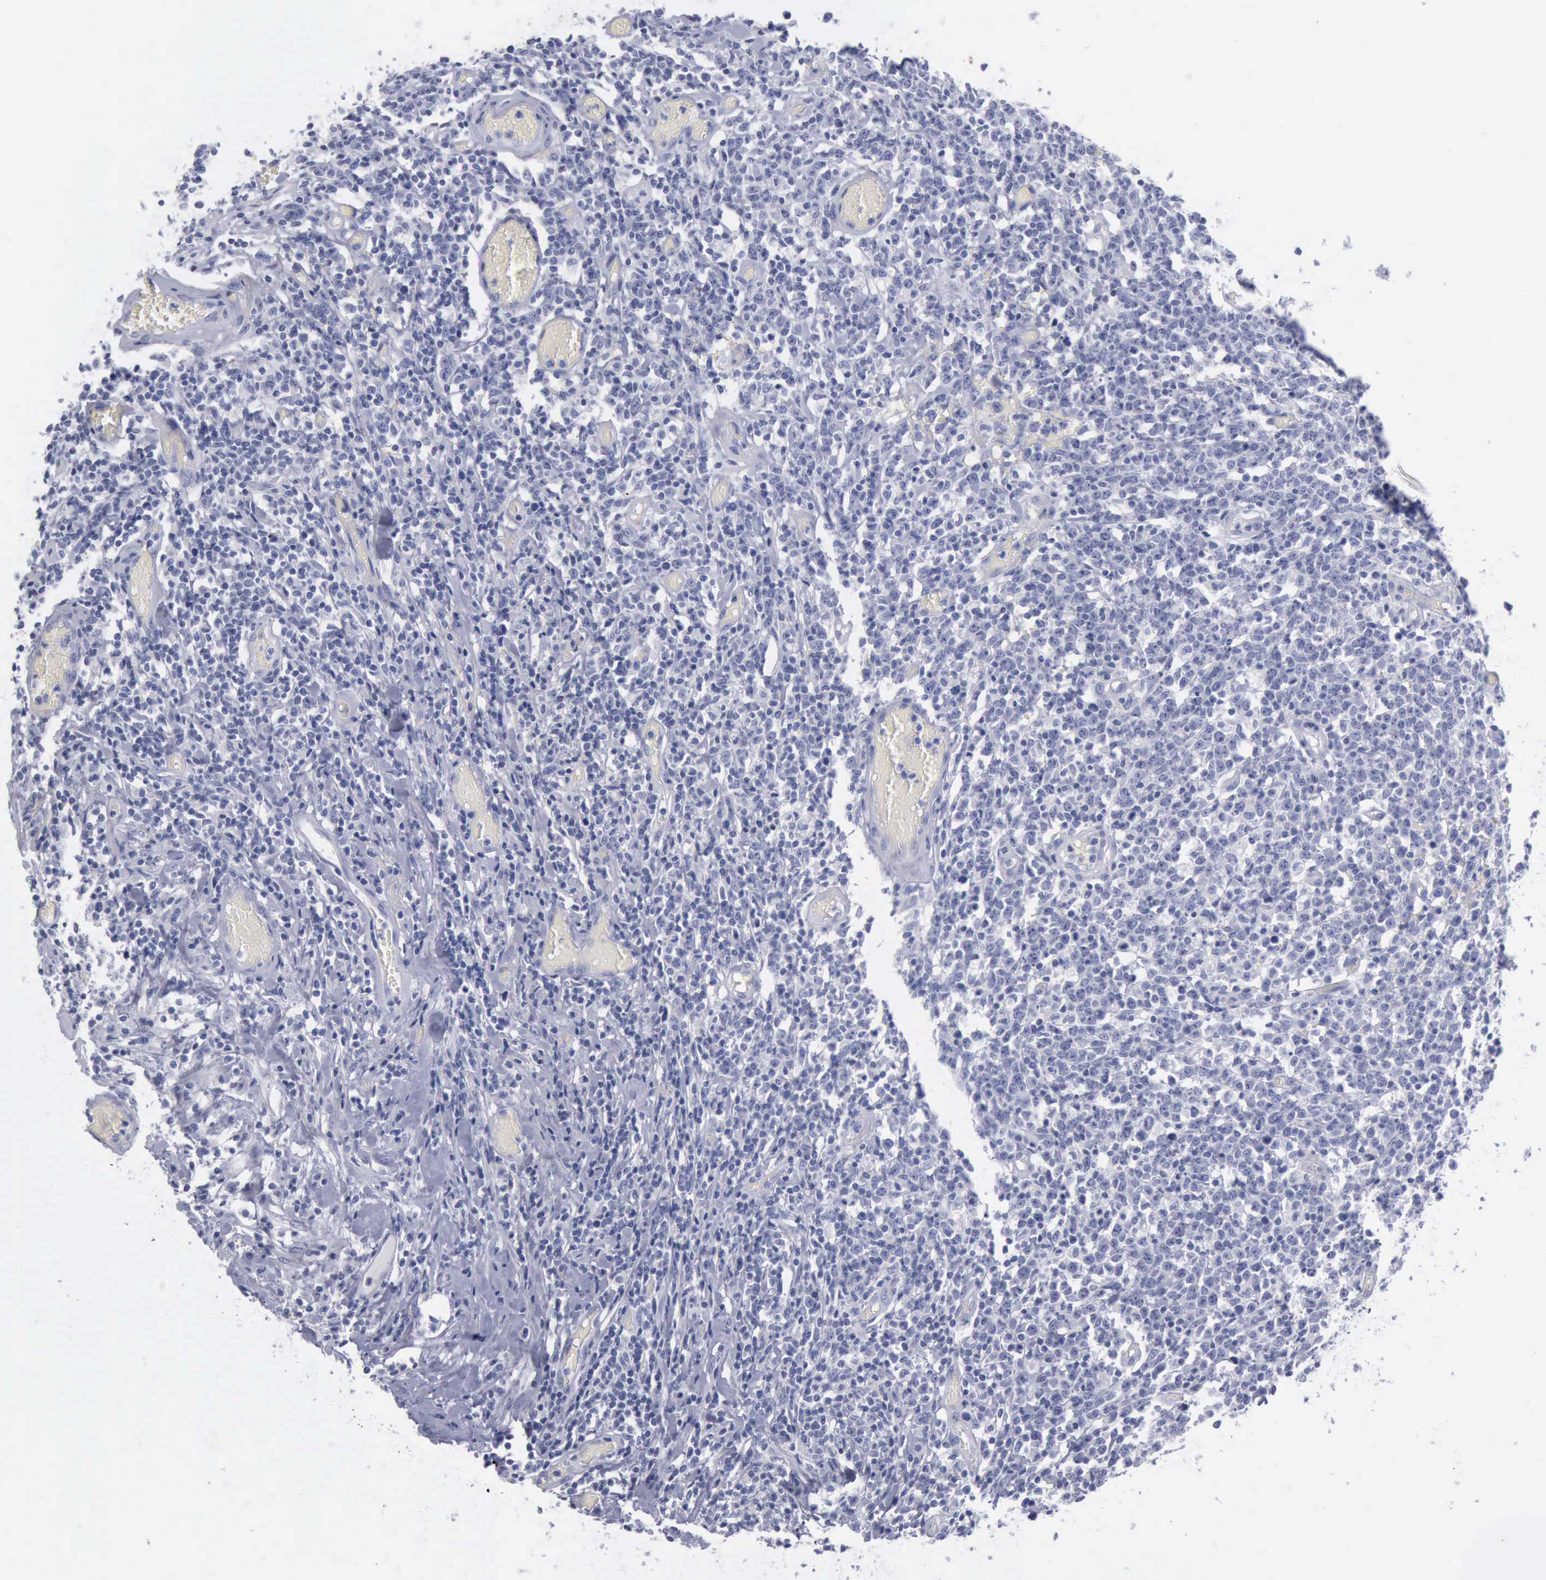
{"staining": {"intensity": "negative", "quantity": "none", "location": "none"}, "tissue": "lymphoma", "cell_type": "Tumor cells", "image_type": "cancer", "snomed": [{"axis": "morphology", "description": "Malignant lymphoma, non-Hodgkin's type, High grade"}, {"axis": "topography", "description": "Colon"}], "caption": "DAB (3,3'-diaminobenzidine) immunohistochemical staining of lymphoma demonstrates no significant expression in tumor cells.", "gene": "KRT13", "patient": {"sex": "male", "age": 82}}